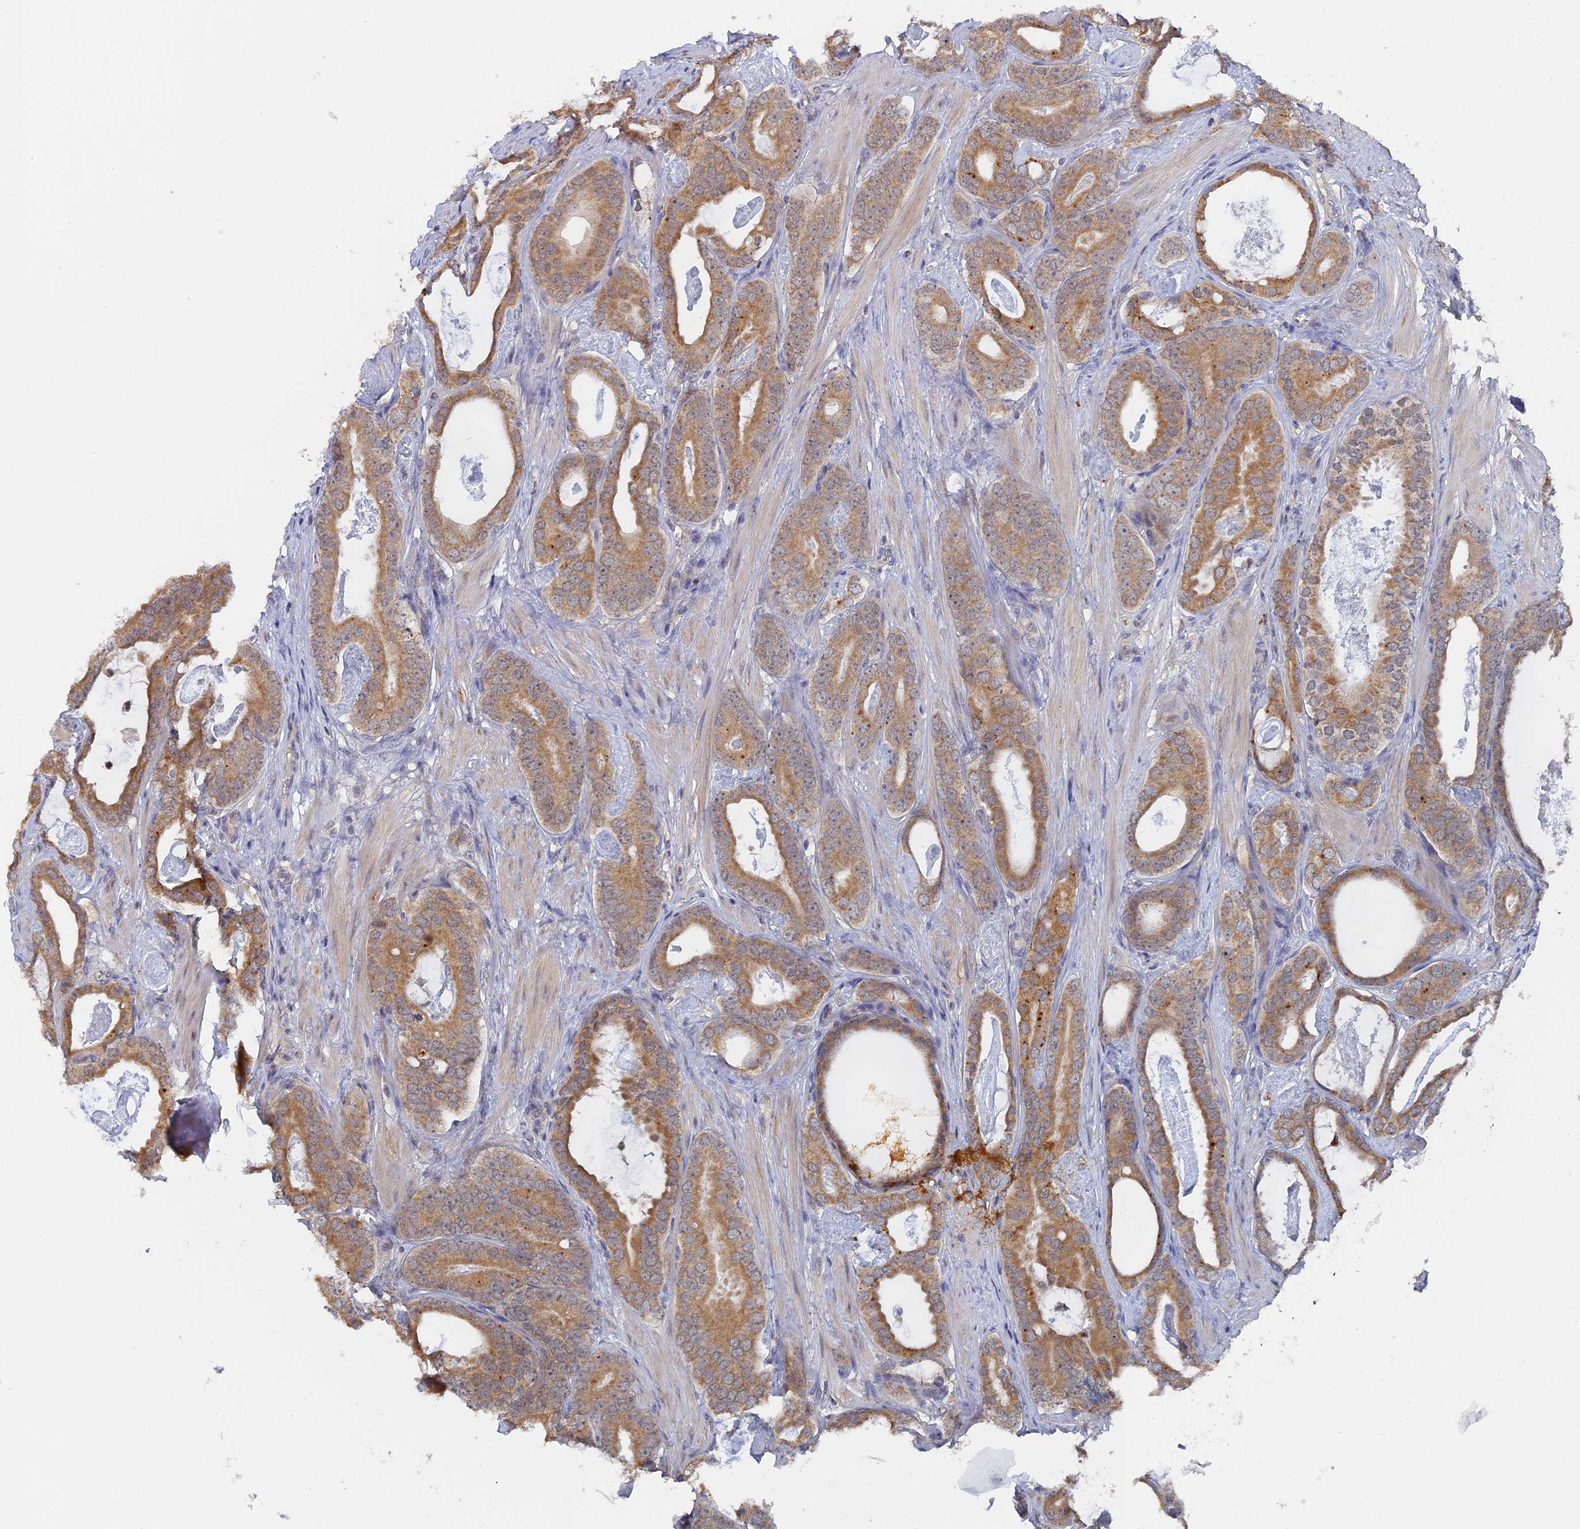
{"staining": {"intensity": "moderate", "quantity": ">75%", "location": "cytoplasmic/membranous"}, "tissue": "prostate cancer", "cell_type": "Tumor cells", "image_type": "cancer", "snomed": [{"axis": "morphology", "description": "Adenocarcinoma, Low grade"}, {"axis": "topography", "description": "Prostate"}], "caption": "Immunohistochemistry (IHC) staining of low-grade adenocarcinoma (prostate), which displays medium levels of moderate cytoplasmic/membranous positivity in about >75% of tumor cells indicating moderate cytoplasmic/membranous protein positivity. The staining was performed using DAB (3,3'-diaminobenzidine) (brown) for protein detection and nuclei were counterstained in hematoxylin (blue).", "gene": "MIGA2", "patient": {"sex": "male", "age": 71}}